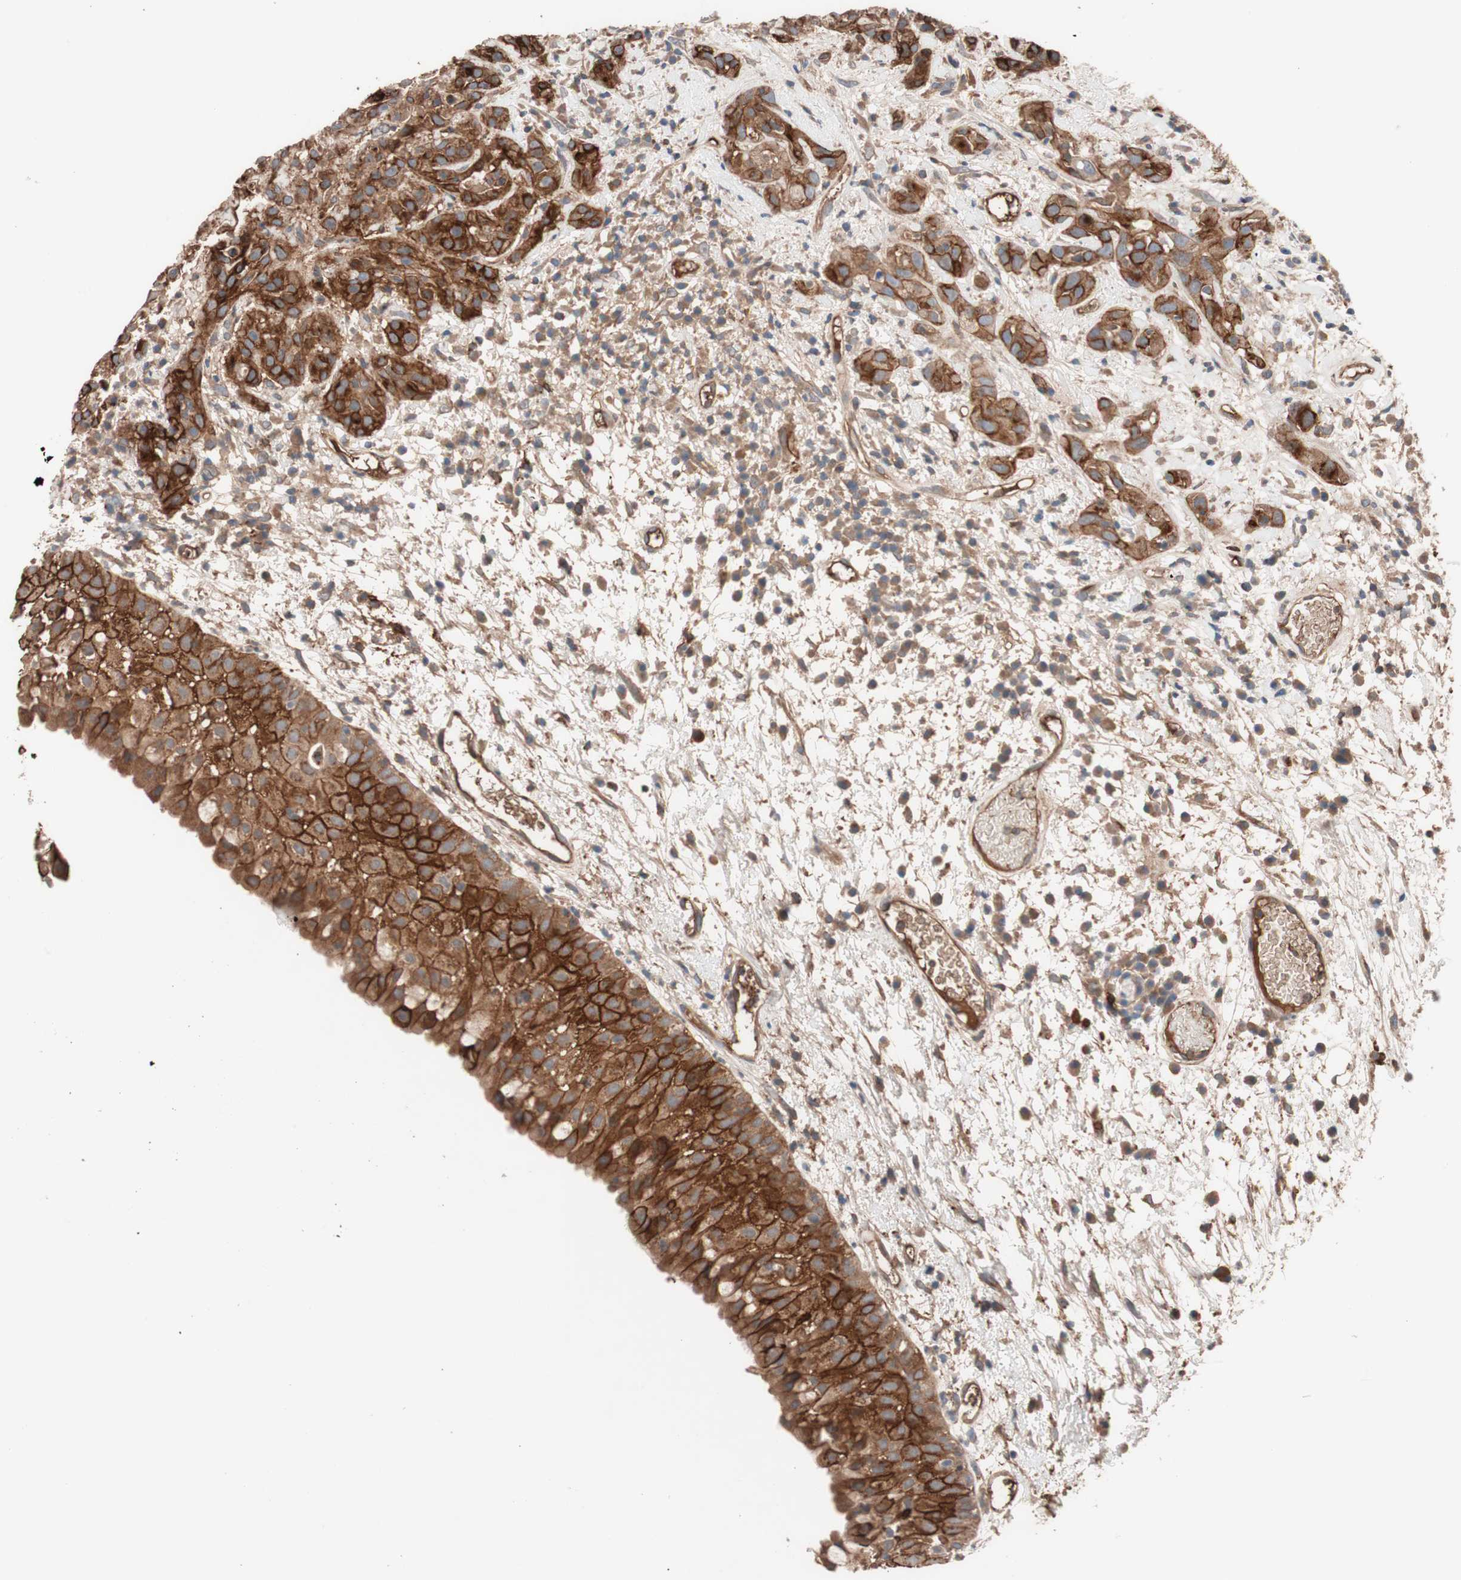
{"staining": {"intensity": "strong", "quantity": ">75%", "location": "cytoplasmic/membranous"}, "tissue": "head and neck cancer", "cell_type": "Tumor cells", "image_type": "cancer", "snomed": [{"axis": "morphology", "description": "Squamous cell carcinoma, NOS"}, {"axis": "topography", "description": "Head-Neck"}], "caption": "Approximately >75% of tumor cells in head and neck cancer (squamous cell carcinoma) show strong cytoplasmic/membranous protein expression as visualized by brown immunohistochemical staining.", "gene": "SDC4", "patient": {"sex": "male", "age": 62}}